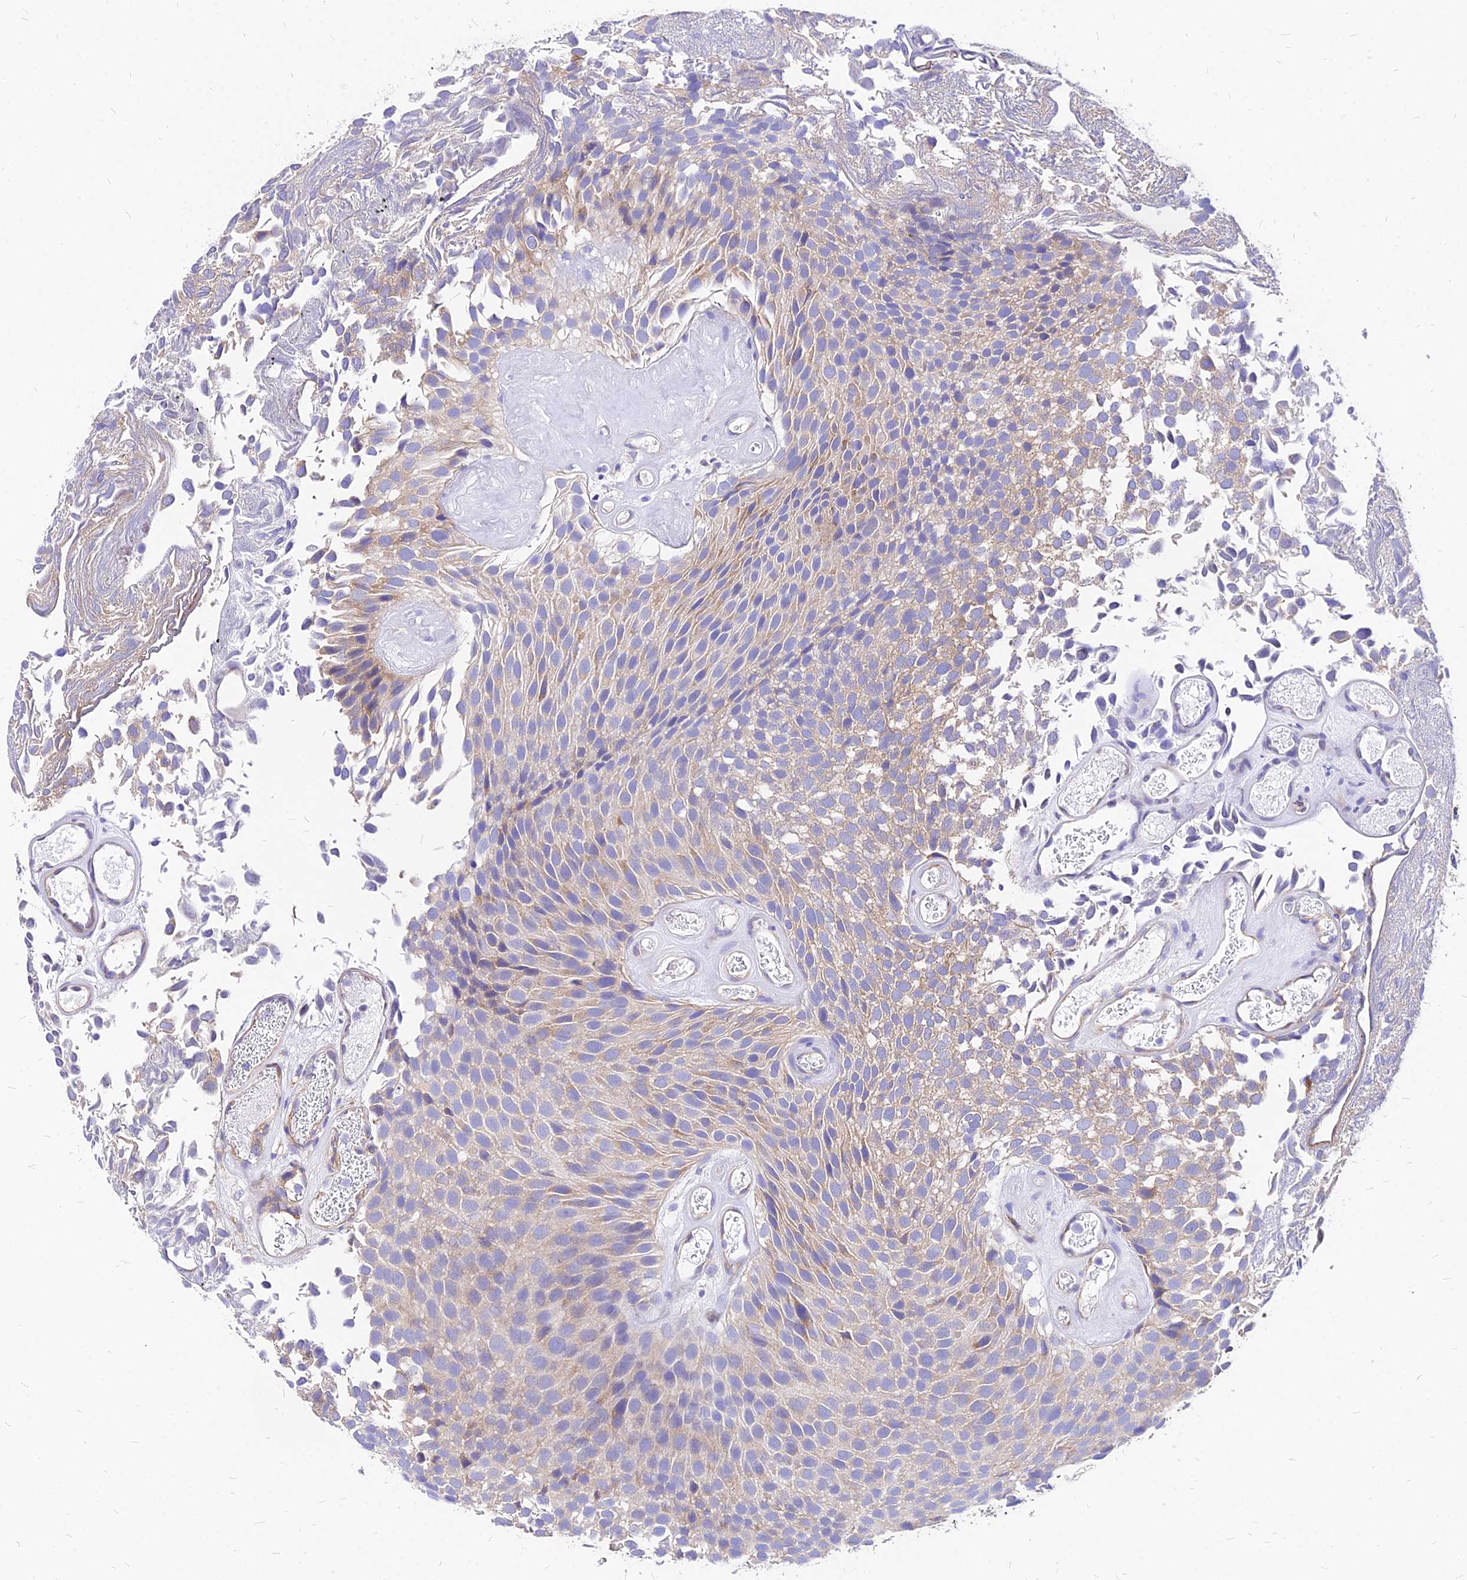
{"staining": {"intensity": "weak", "quantity": "25%-75%", "location": "cytoplasmic/membranous"}, "tissue": "urothelial cancer", "cell_type": "Tumor cells", "image_type": "cancer", "snomed": [{"axis": "morphology", "description": "Urothelial carcinoma, Low grade"}, {"axis": "topography", "description": "Urinary bladder"}], "caption": "Urothelial cancer stained for a protein exhibits weak cytoplasmic/membranous positivity in tumor cells.", "gene": "RPL19", "patient": {"sex": "male", "age": 89}}